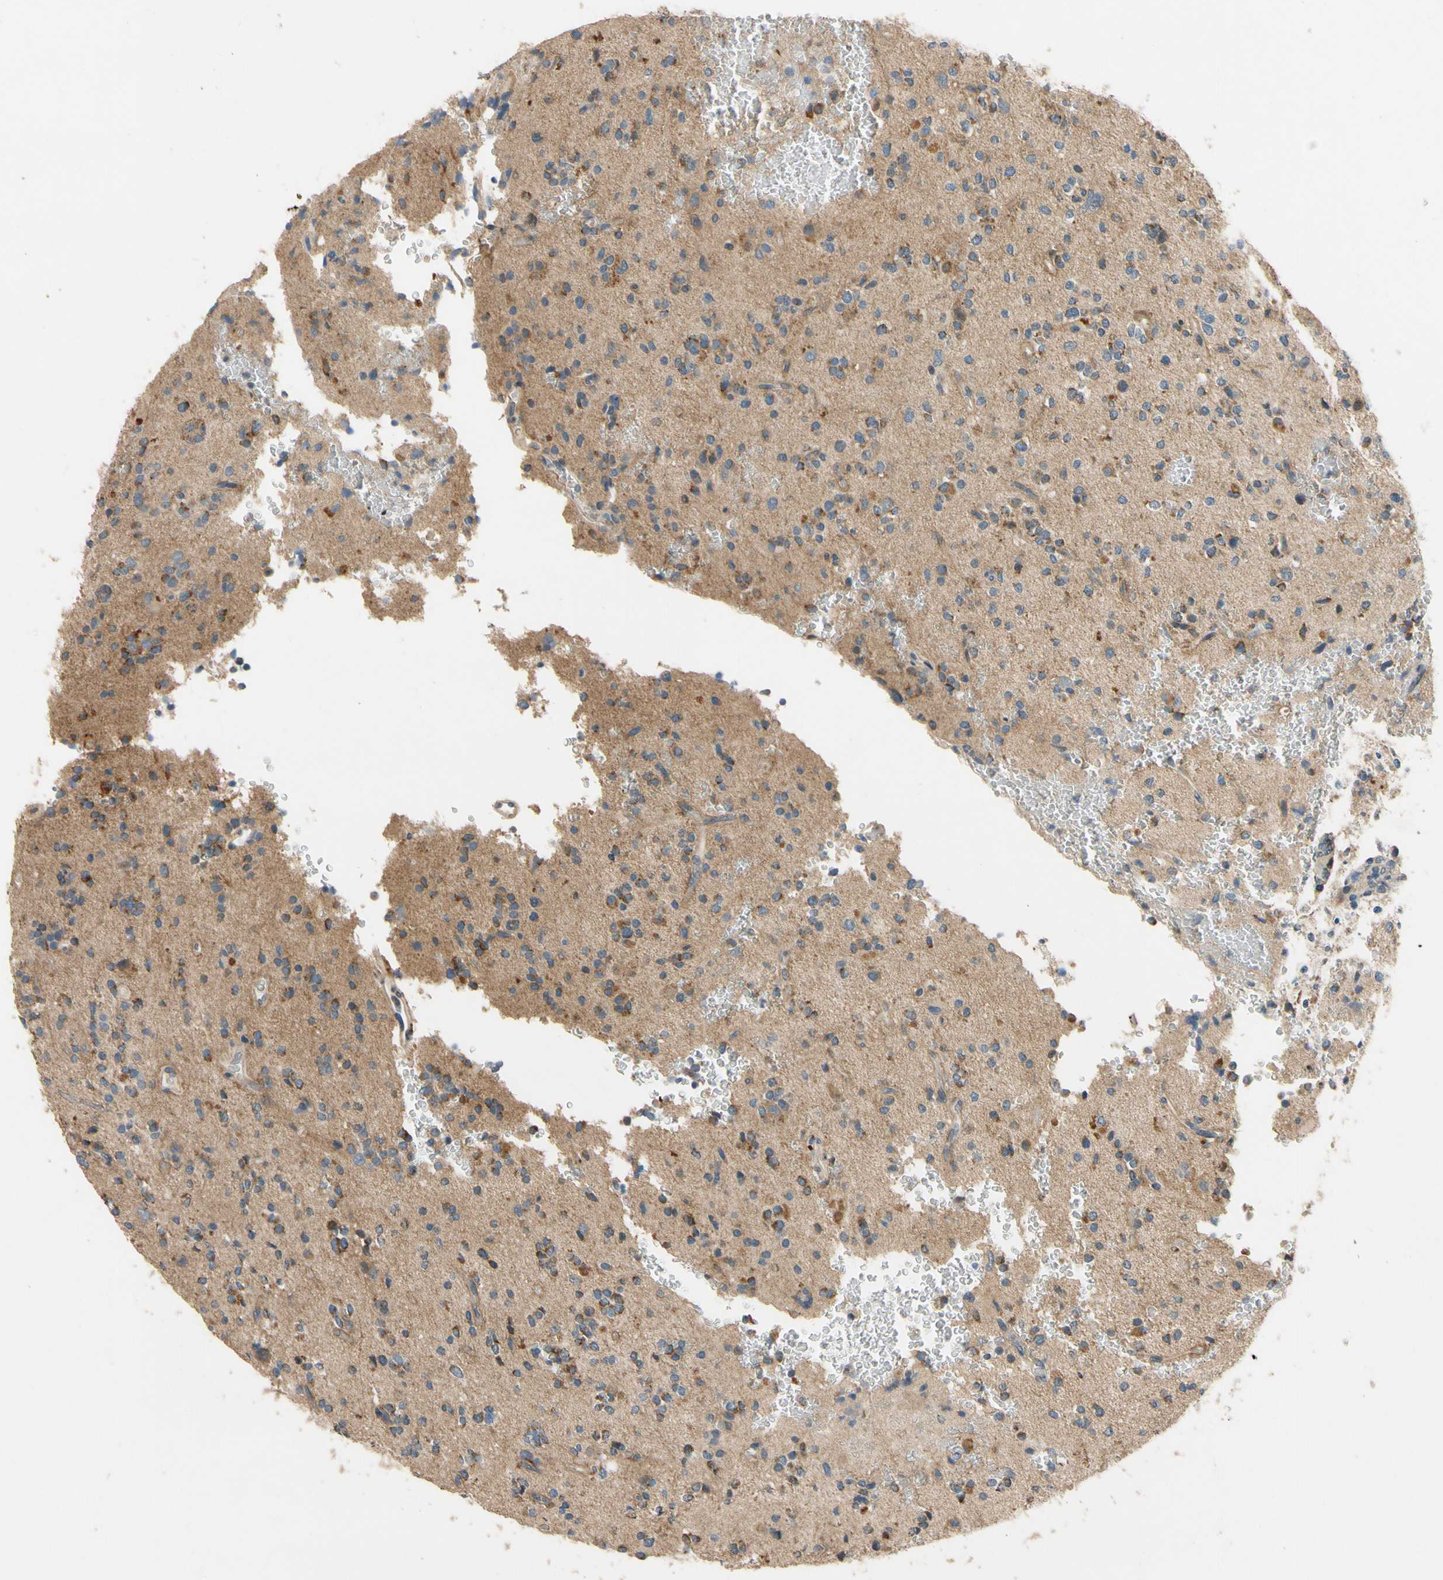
{"staining": {"intensity": "moderate", "quantity": "<25%", "location": "cytoplasmic/membranous"}, "tissue": "glioma", "cell_type": "Tumor cells", "image_type": "cancer", "snomed": [{"axis": "morphology", "description": "Glioma, malignant, High grade"}, {"axis": "topography", "description": "Brain"}], "caption": "IHC photomicrograph of neoplastic tissue: malignant high-grade glioma stained using IHC demonstrates low levels of moderate protein expression localized specifically in the cytoplasmic/membranous of tumor cells, appearing as a cytoplasmic/membranous brown color.", "gene": "ALKBH3", "patient": {"sex": "male", "age": 47}}